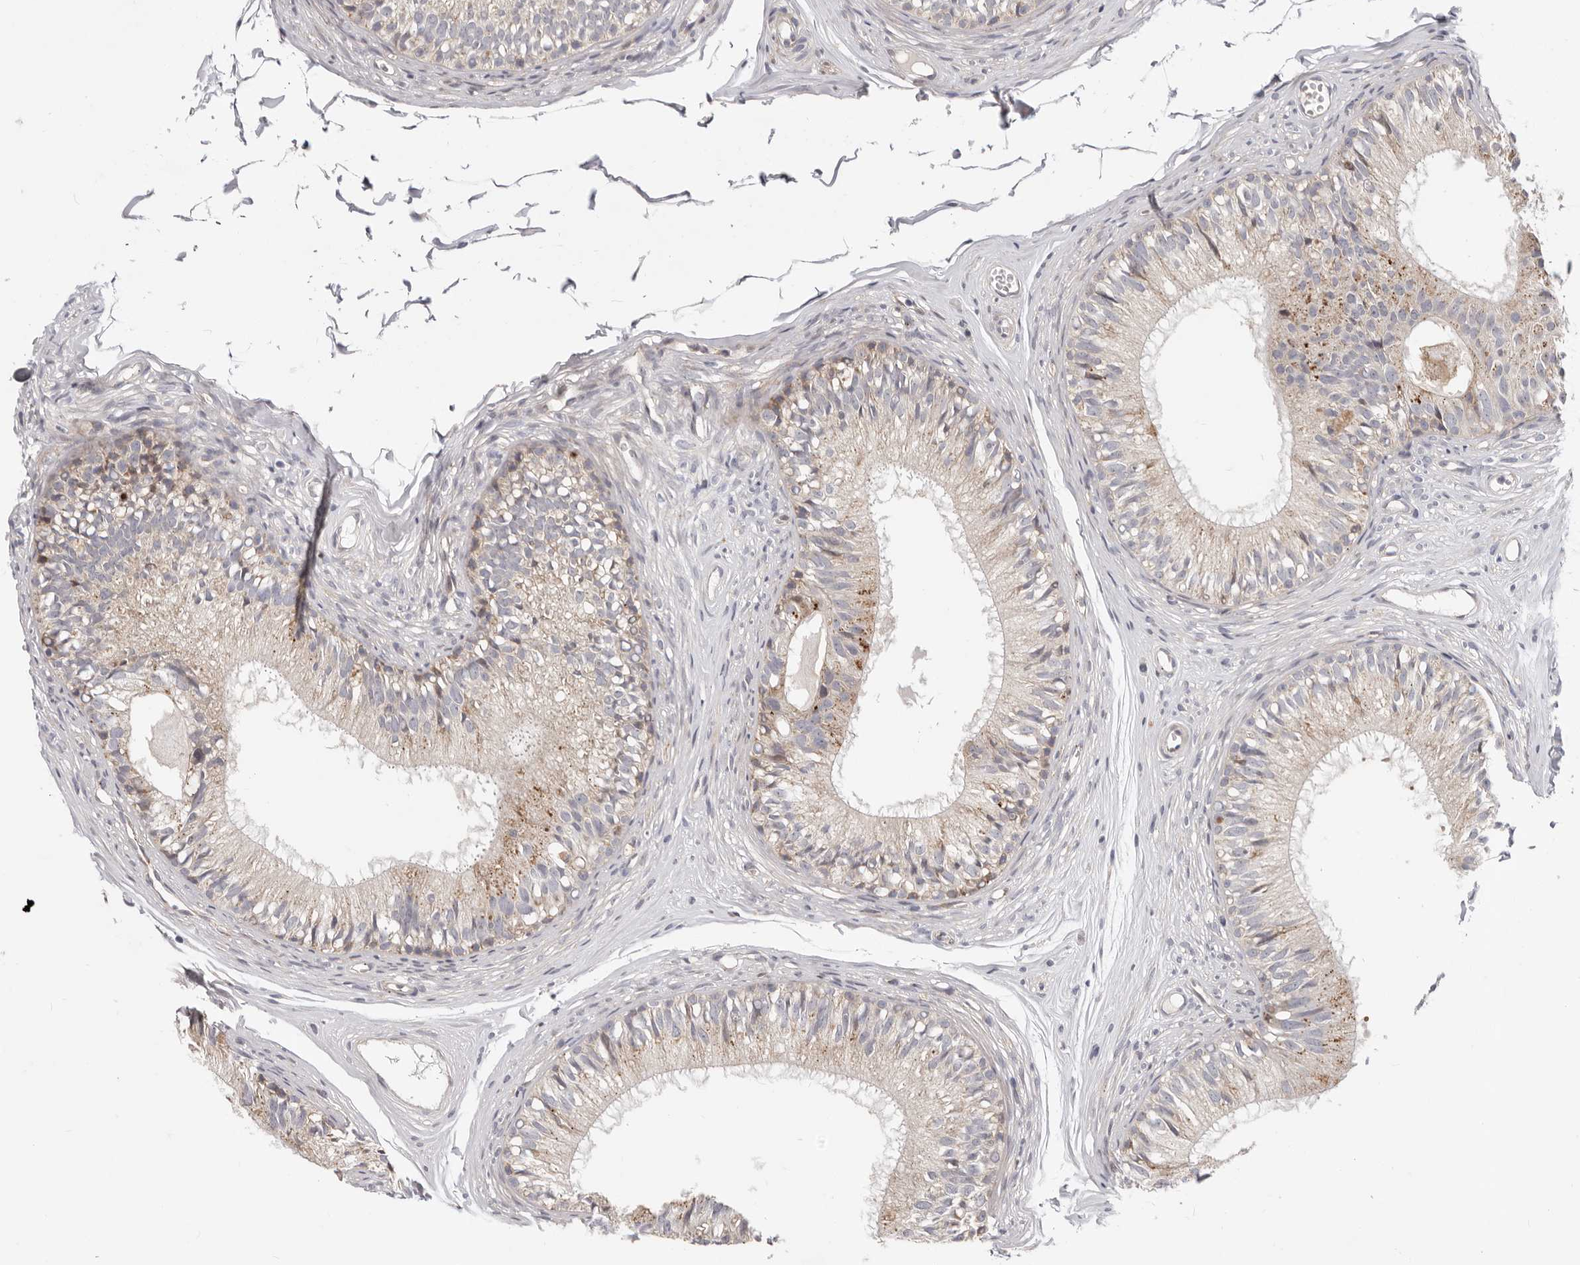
{"staining": {"intensity": "weak", "quantity": "25%-75%", "location": "cytoplasmic/membranous"}, "tissue": "epididymis", "cell_type": "Glandular cells", "image_type": "normal", "snomed": [{"axis": "morphology", "description": "Normal tissue, NOS"}, {"axis": "morphology", "description": "Seminoma in situ"}, {"axis": "topography", "description": "Testis"}, {"axis": "topography", "description": "Epididymis"}], "caption": "Immunohistochemical staining of unremarkable epididymis shows weak cytoplasmic/membranous protein staining in approximately 25%-75% of glandular cells.", "gene": "TOR3A", "patient": {"sex": "male", "age": 28}}